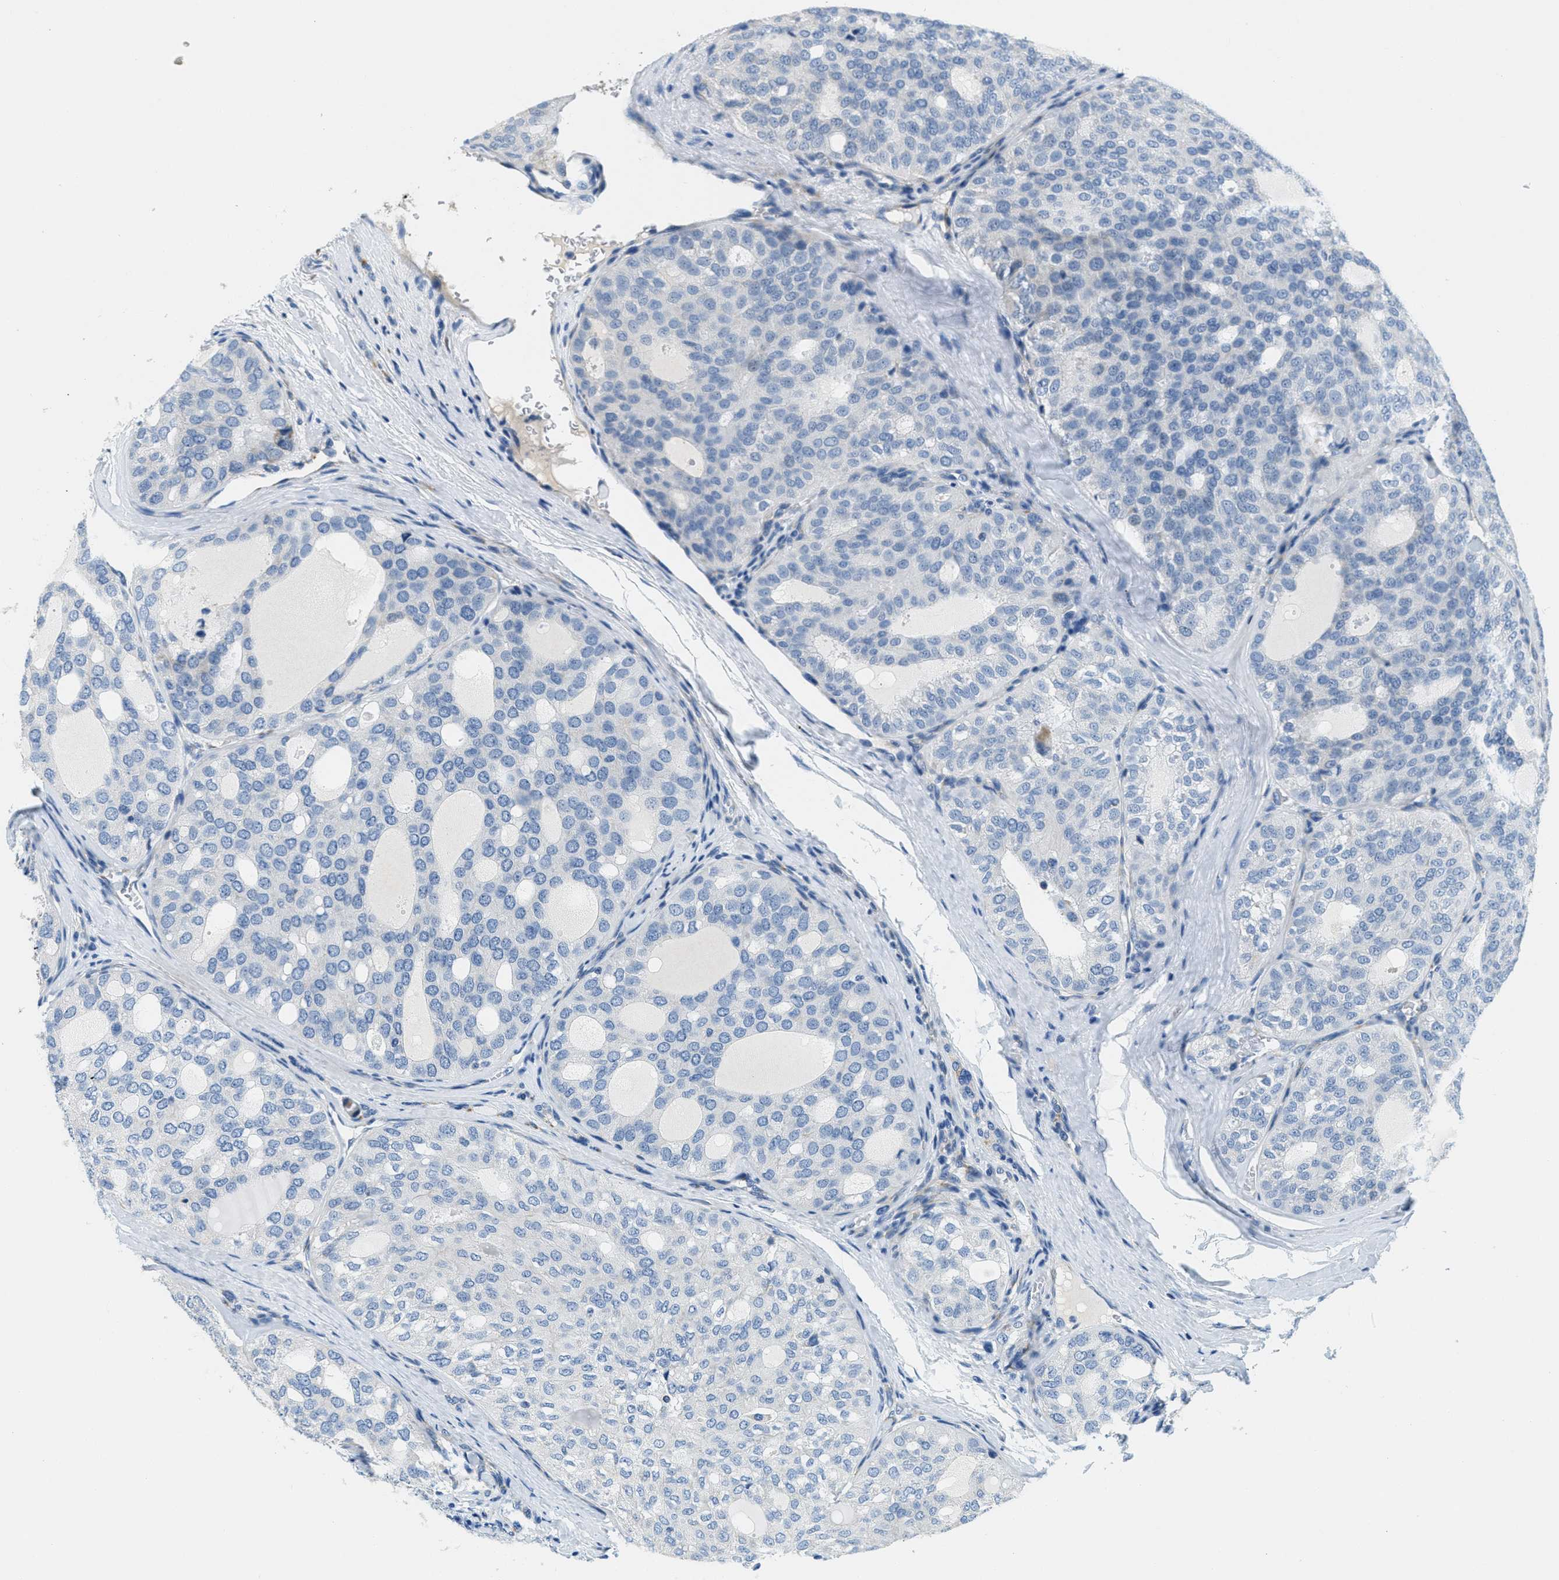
{"staining": {"intensity": "negative", "quantity": "none", "location": "none"}, "tissue": "thyroid cancer", "cell_type": "Tumor cells", "image_type": "cancer", "snomed": [{"axis": "morphology", "description": "Follicular adenoma carcinoma, NOS"}, {"axis": "topography", "description": "Thyroid gland"}], "caption": "Human thyroid follicular adenoma carcinoma stained for a protein using IHC reveals no expression in tumor cells.", "gene": "CA4", "patient": {"sex": "male", "age": 75}}